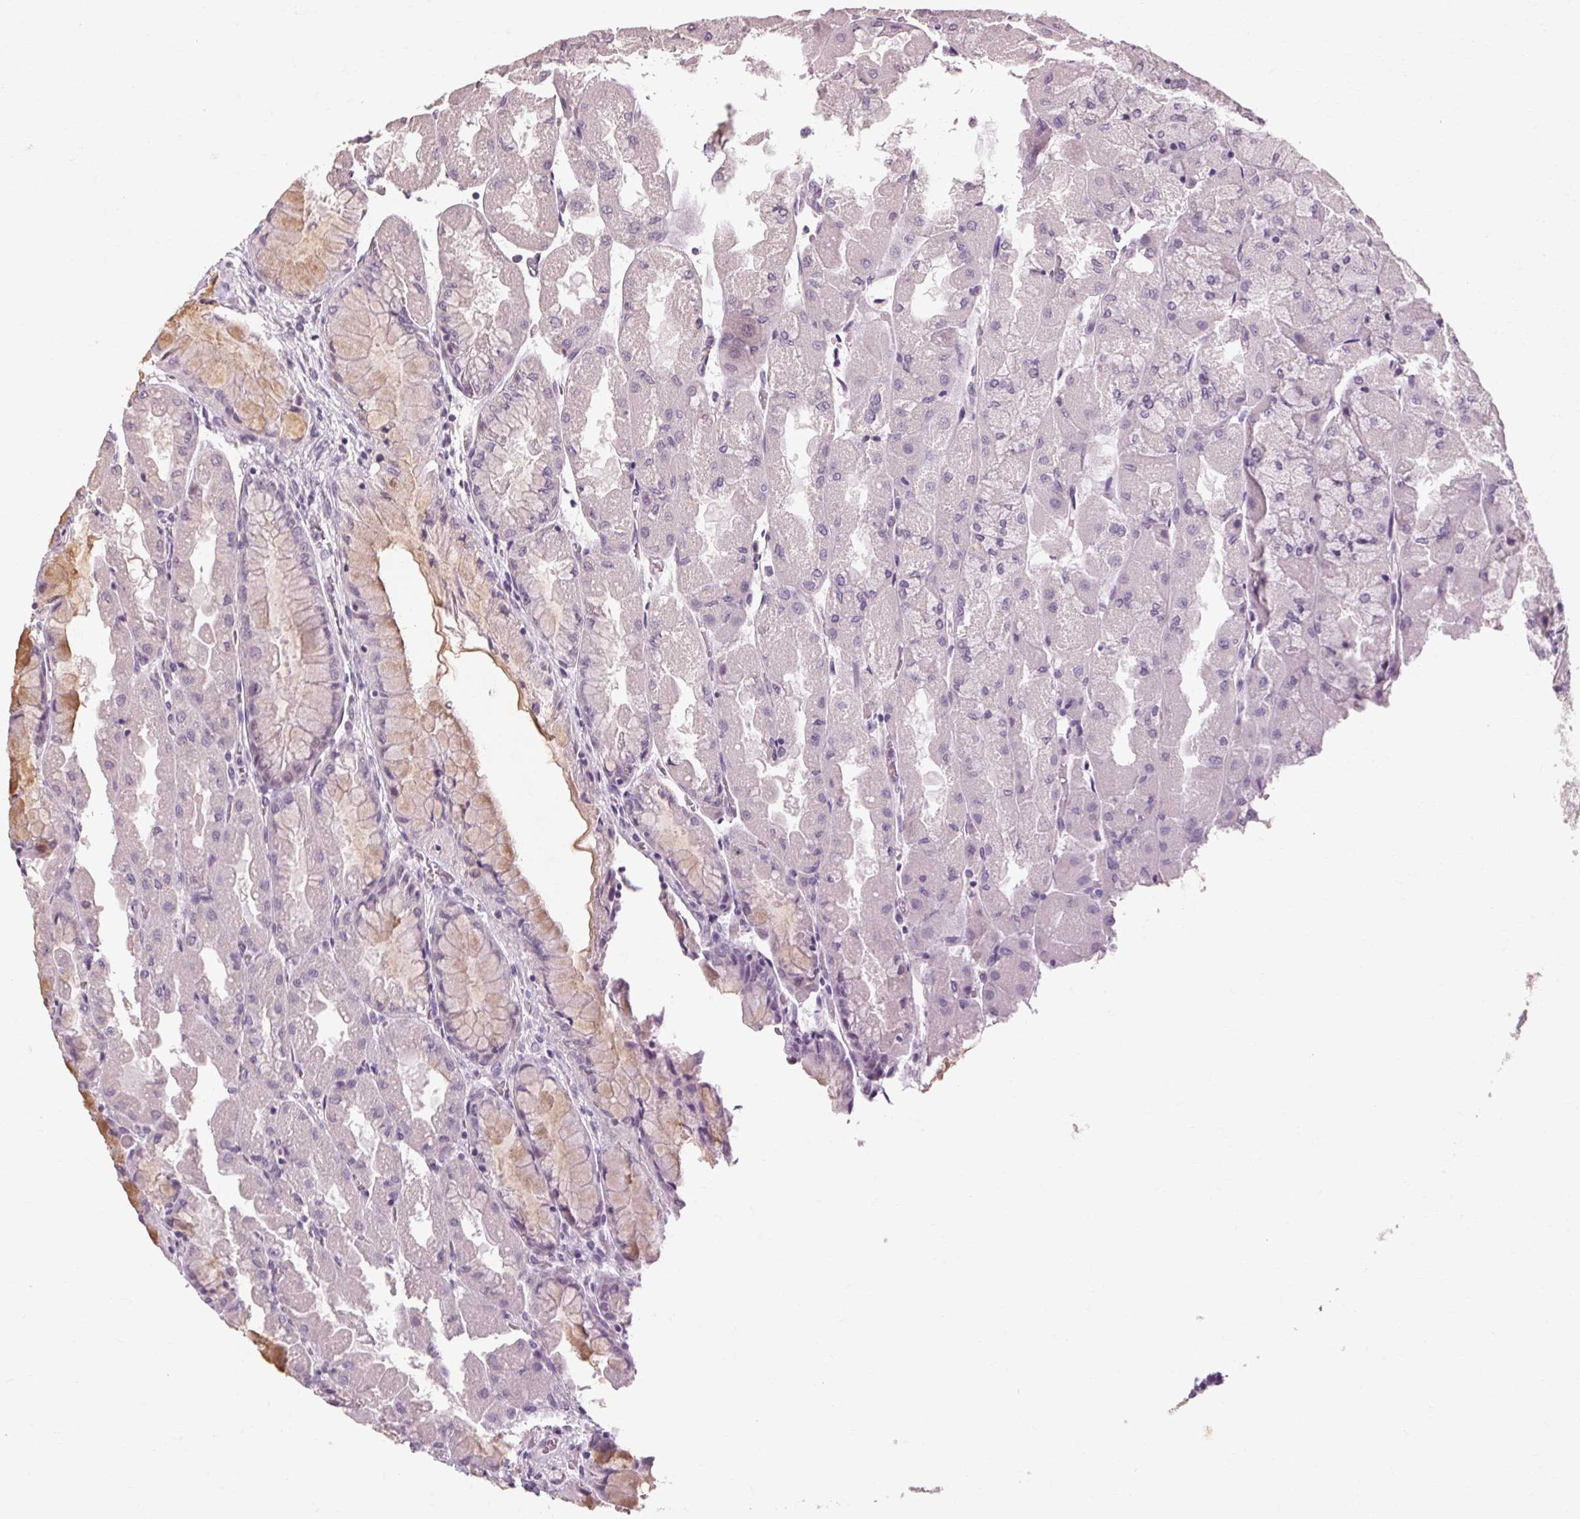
{"staining": {"intensity": "moderate", "quantity": "<25%", "location": "cytoplasmic/membranous"}, "tissue": "stomach", "cell_type": "Glandular cells", "image_type": "normal", "snomed": [{"axis": "morphology", "description": "Normal tissue, NOS"}, {"axis": "topography", "description": "Stomach"}], "caption": "The image displays staining of normal stomach, revealing moderate cytoplasmic/membranous protein positivity (brown color) within glandular cells.", "gene": "POMC", "patient": {"sex": "female", "age": 61}}